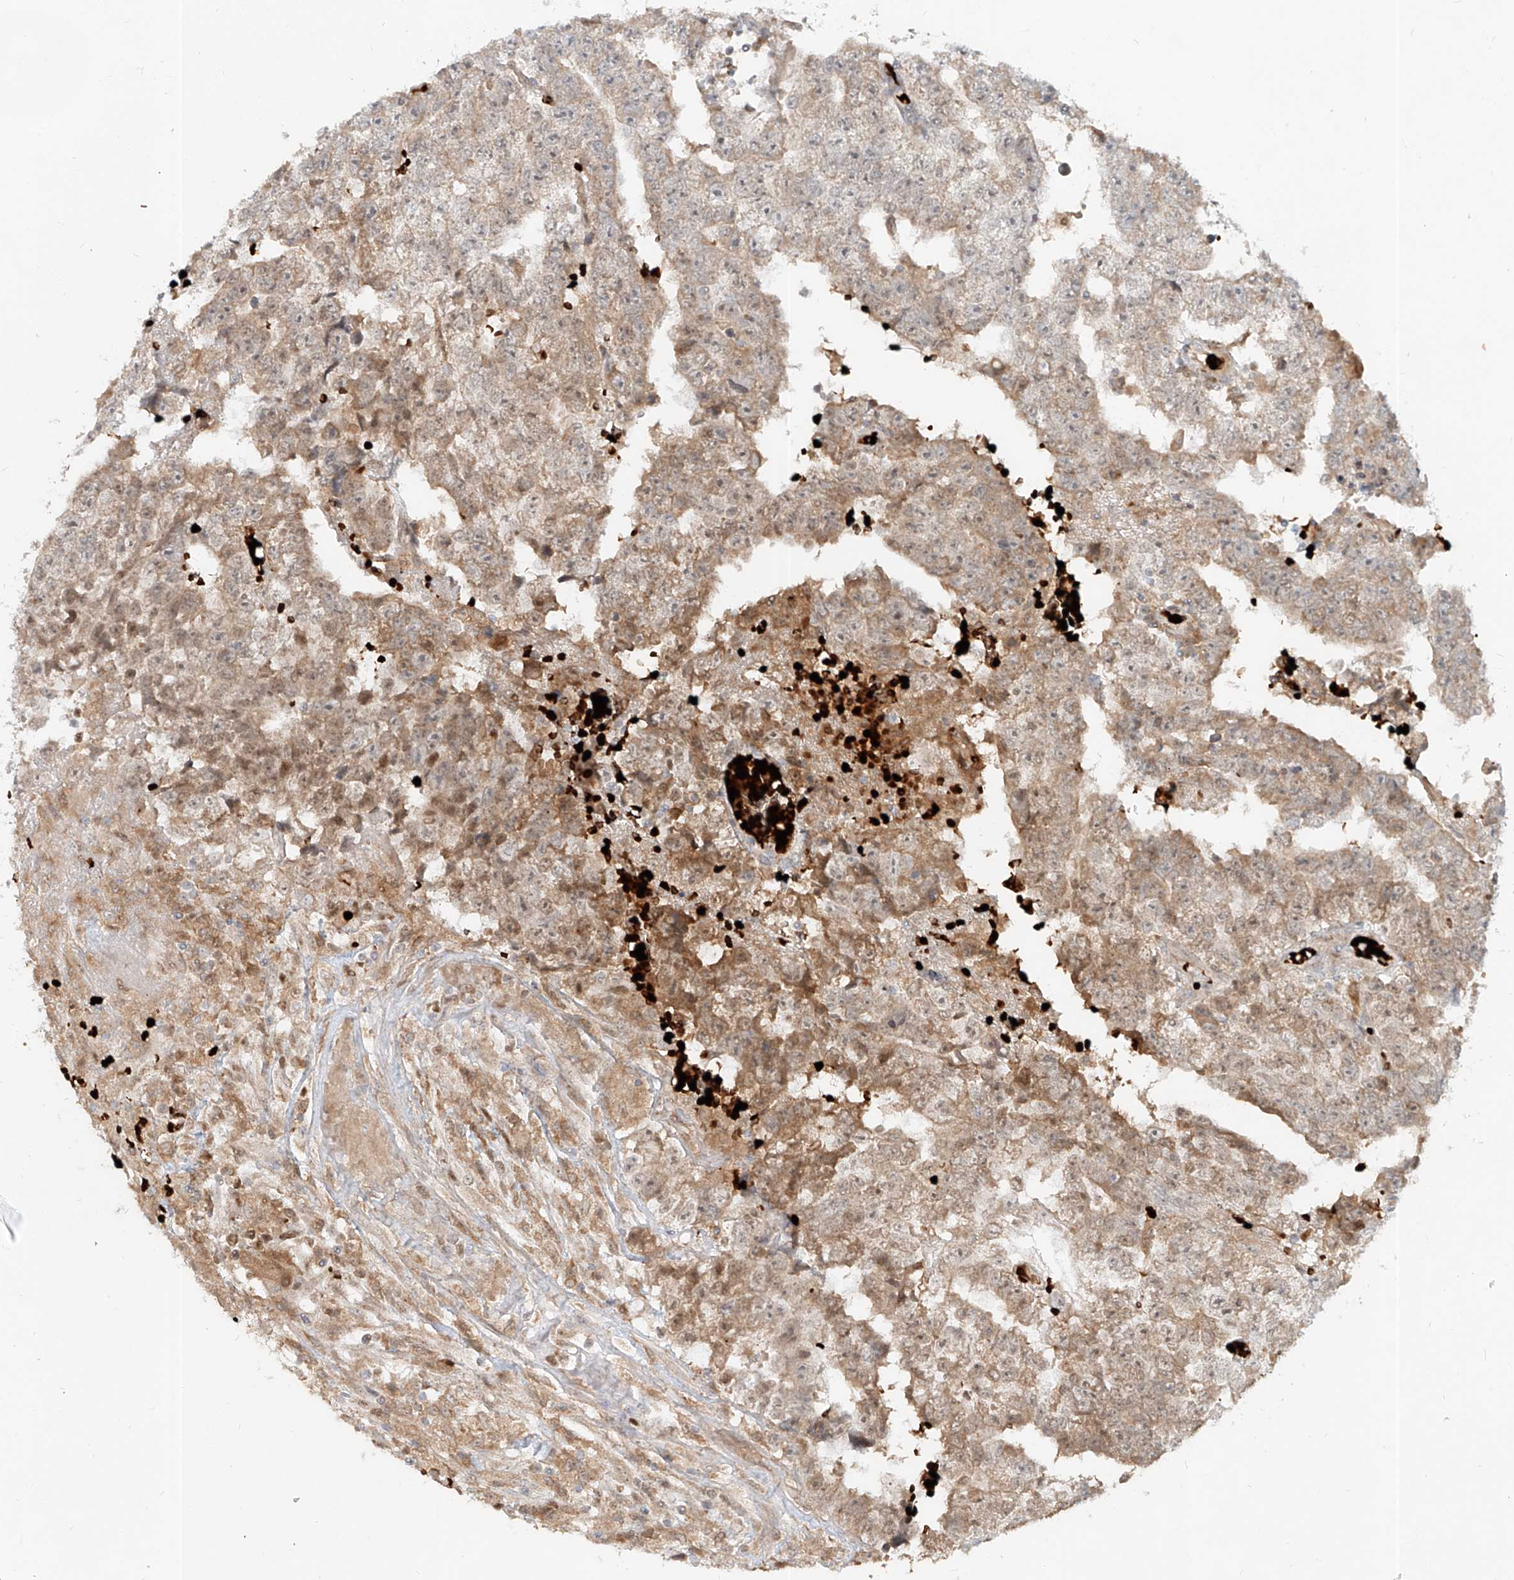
{"staining": {"intensity": "weak", "quantity": ">75%", "location": "cytoplasmic/membranous,nuclear"}, "tissue": "testis cancer", "cell_type": "Tumor cells", "image_type": "cancer", "snomed": [{"axis": "morphology", "description": "Carcinoma, Embryonal, NOS"}, {"axis": "topography", "description": "Testis"}], "caption": "Tumor cells reveal low levels of weak cytoplasmic/membranous and nuclear expression in about >75% of cells in human testis cancer (embryonal carcinoma).", "gene": "FGD2", "patient": {"sex": "male", "age": 25}}